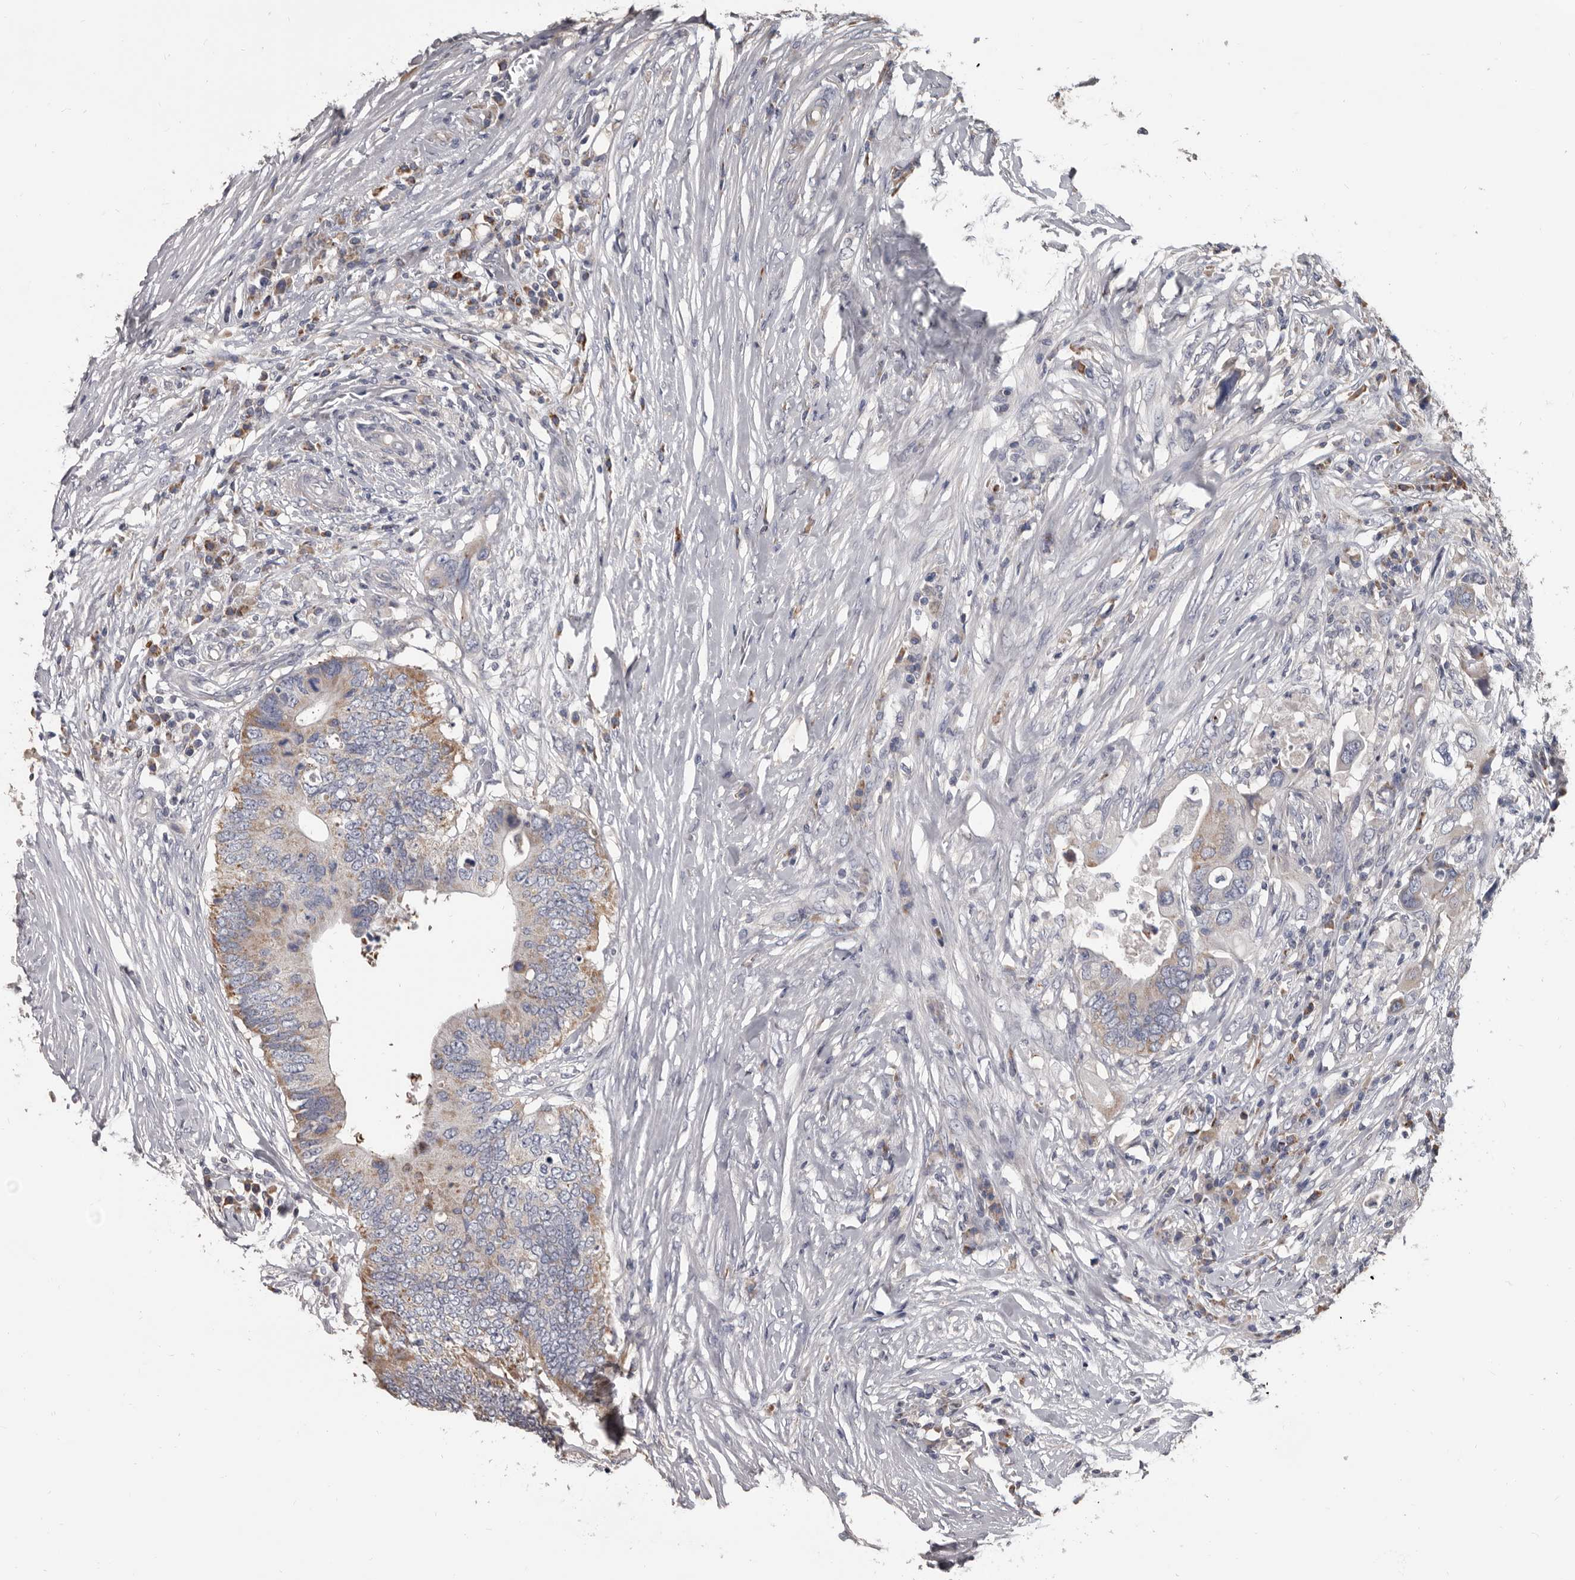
{"staining": {"intensity": "weak", "quantity": "25%-75%", "location": "cytoplasmic/membranous"}, "tissue": "colorectal cancer", "cell_type": "Tumor cells", "image_type": "cancer", "snomed": [{"axis": "morphology", "description": "Adenocarcinoma, NOS"}, {"axis": "topography", "description": "Colon"}], "caption": "Colorectal cancer stained with a protein marker reveals weak staining in tumor cells.", "gene": "ALDH5A1", "patient": {"sex": "male", "age": 71}}